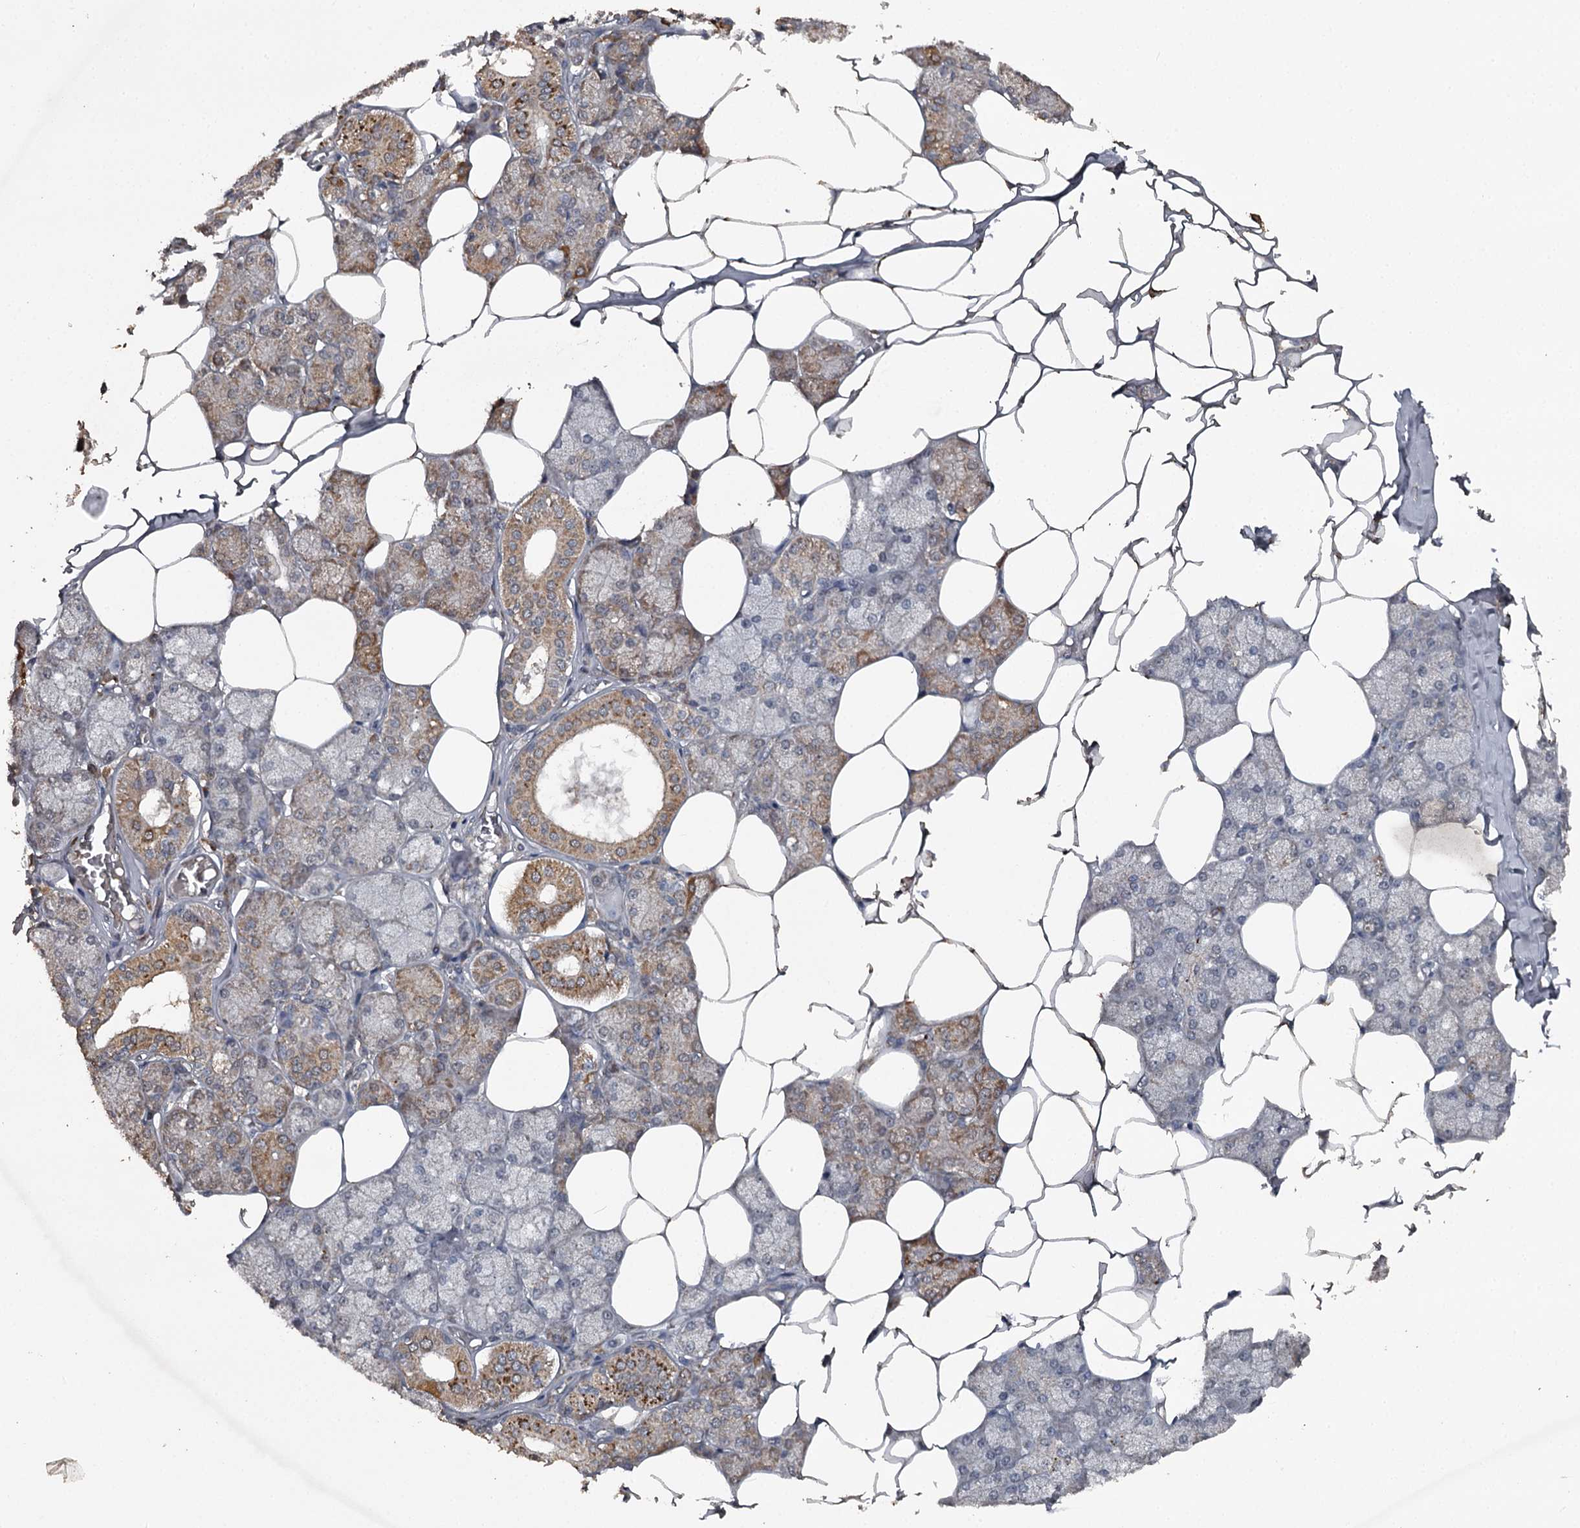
{"staining": {"intensity": "moderate", "quantity": ">75%", "location": "cytoplasmic/membranous"}, "tissue": "salivary gland", "cell_type": "Glandular cells", "image_type": "normal", "snomed": [{"axis": "morphology", "description": "Normal tissue, NOS"}, {"axis": "topography", "description": "Salivary gland"}], "caption": "A high-resolution photomicrograph shows immunohistochemistry staining of normal salivary gland, which reveals moderate cytoplasmic/membranous expression in about >75% of glandular cells.", "gene": "WIPI1", "patient": {"sex": "male", "age": 62}}